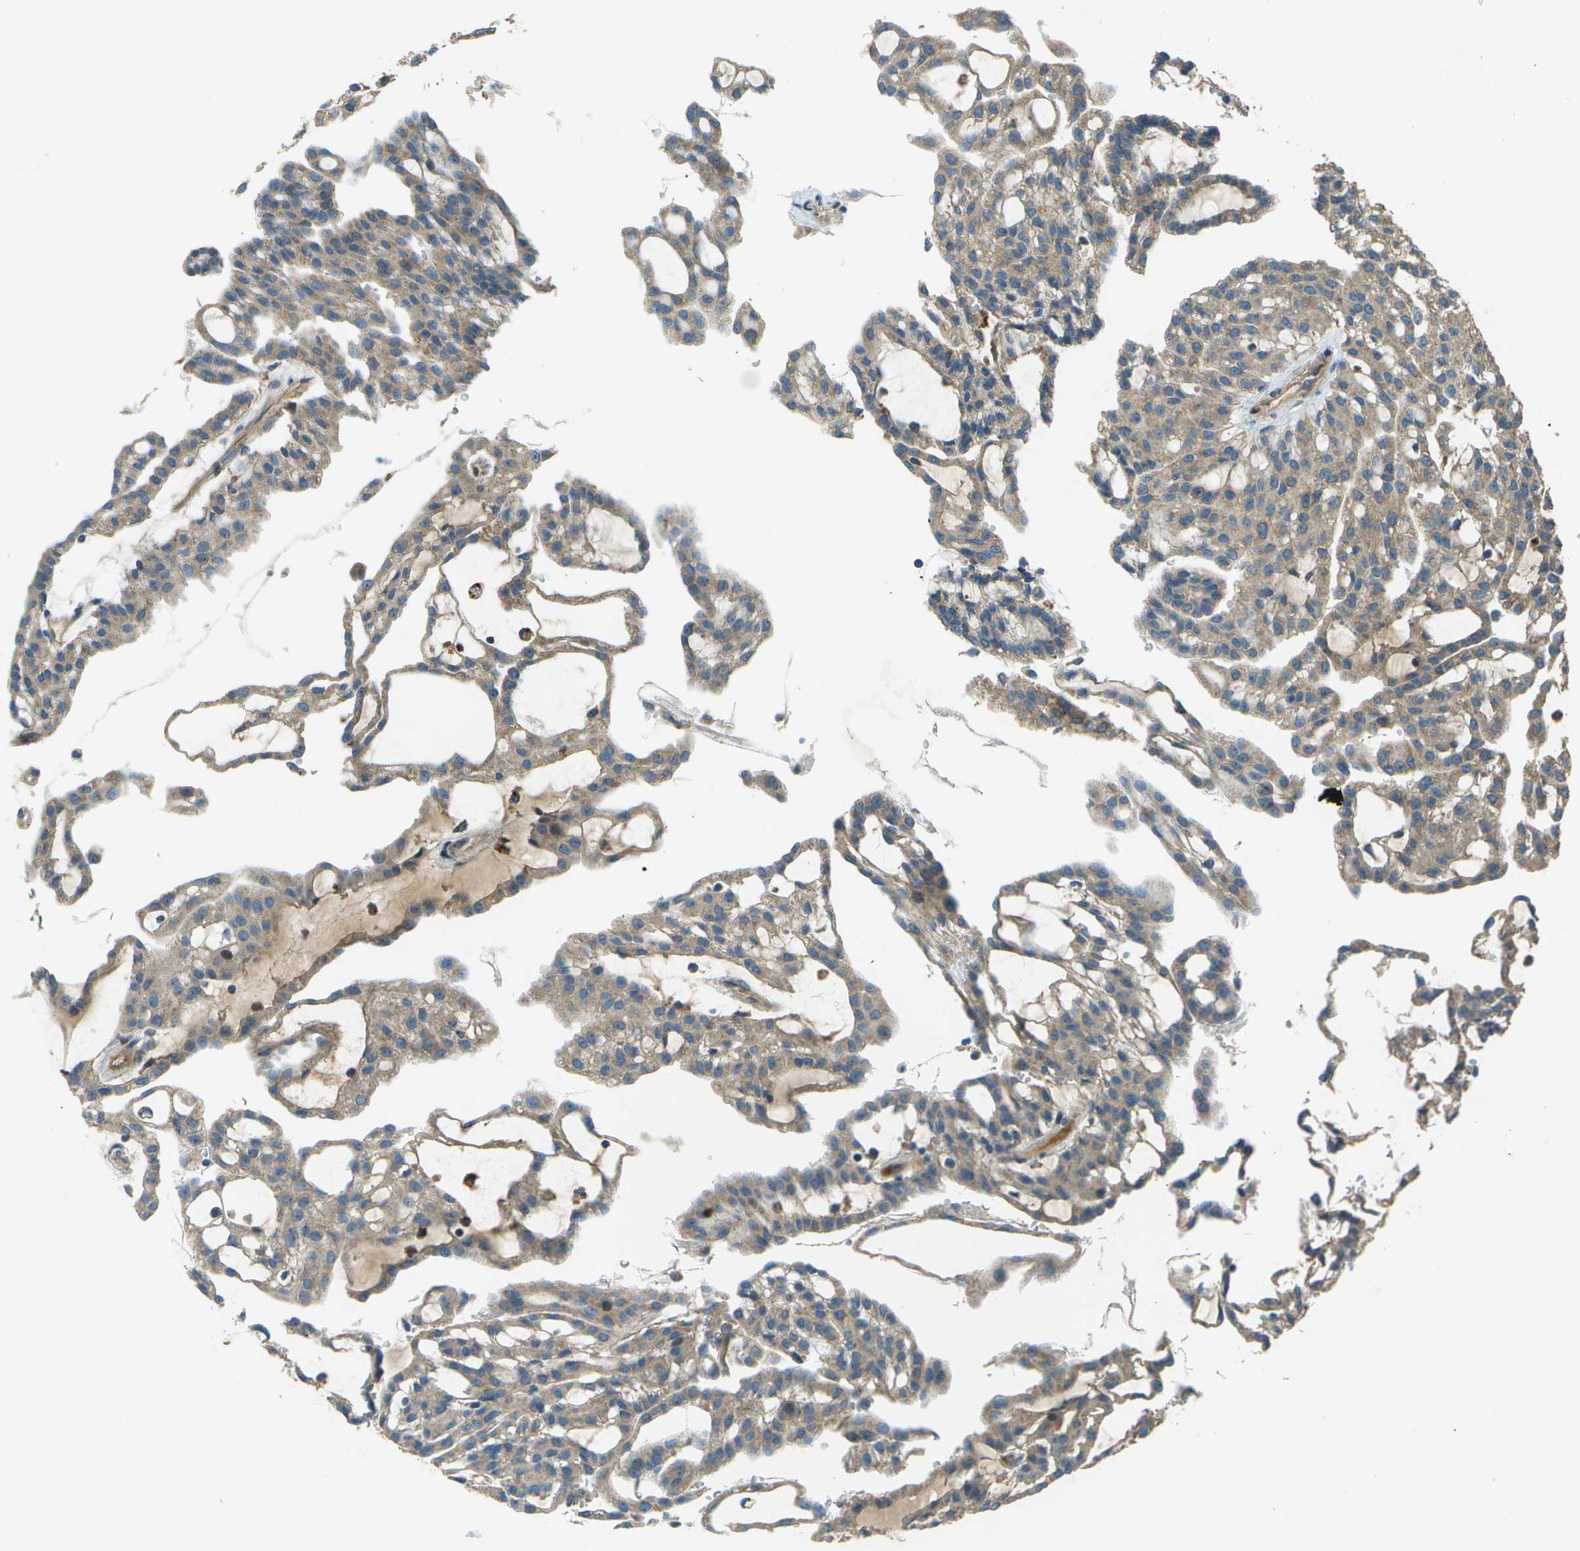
{"staining": {"intensity": "weak", "quantity": ">75%", "location": "cytoplasmic/membranous"}, "tissue": "renal cancer", "cell_type": "Tumor cells", "image_type": "cancer", "snomed": [{"axis": "morphology", "description": "Adenocarcinoma, NOS"}, {"axis": "topography", "description": "Kidney"}], "caption": "Immunohistochemistry histopathology image of human adenocarcinoma (renal) stained for a protein (brown), which shows low levels of weak cytoplasmic/membranous expression in approximately >75% of tumor cells.", "gene": "PXYLP1", "patient": {"sex": "male", "age": 63}}